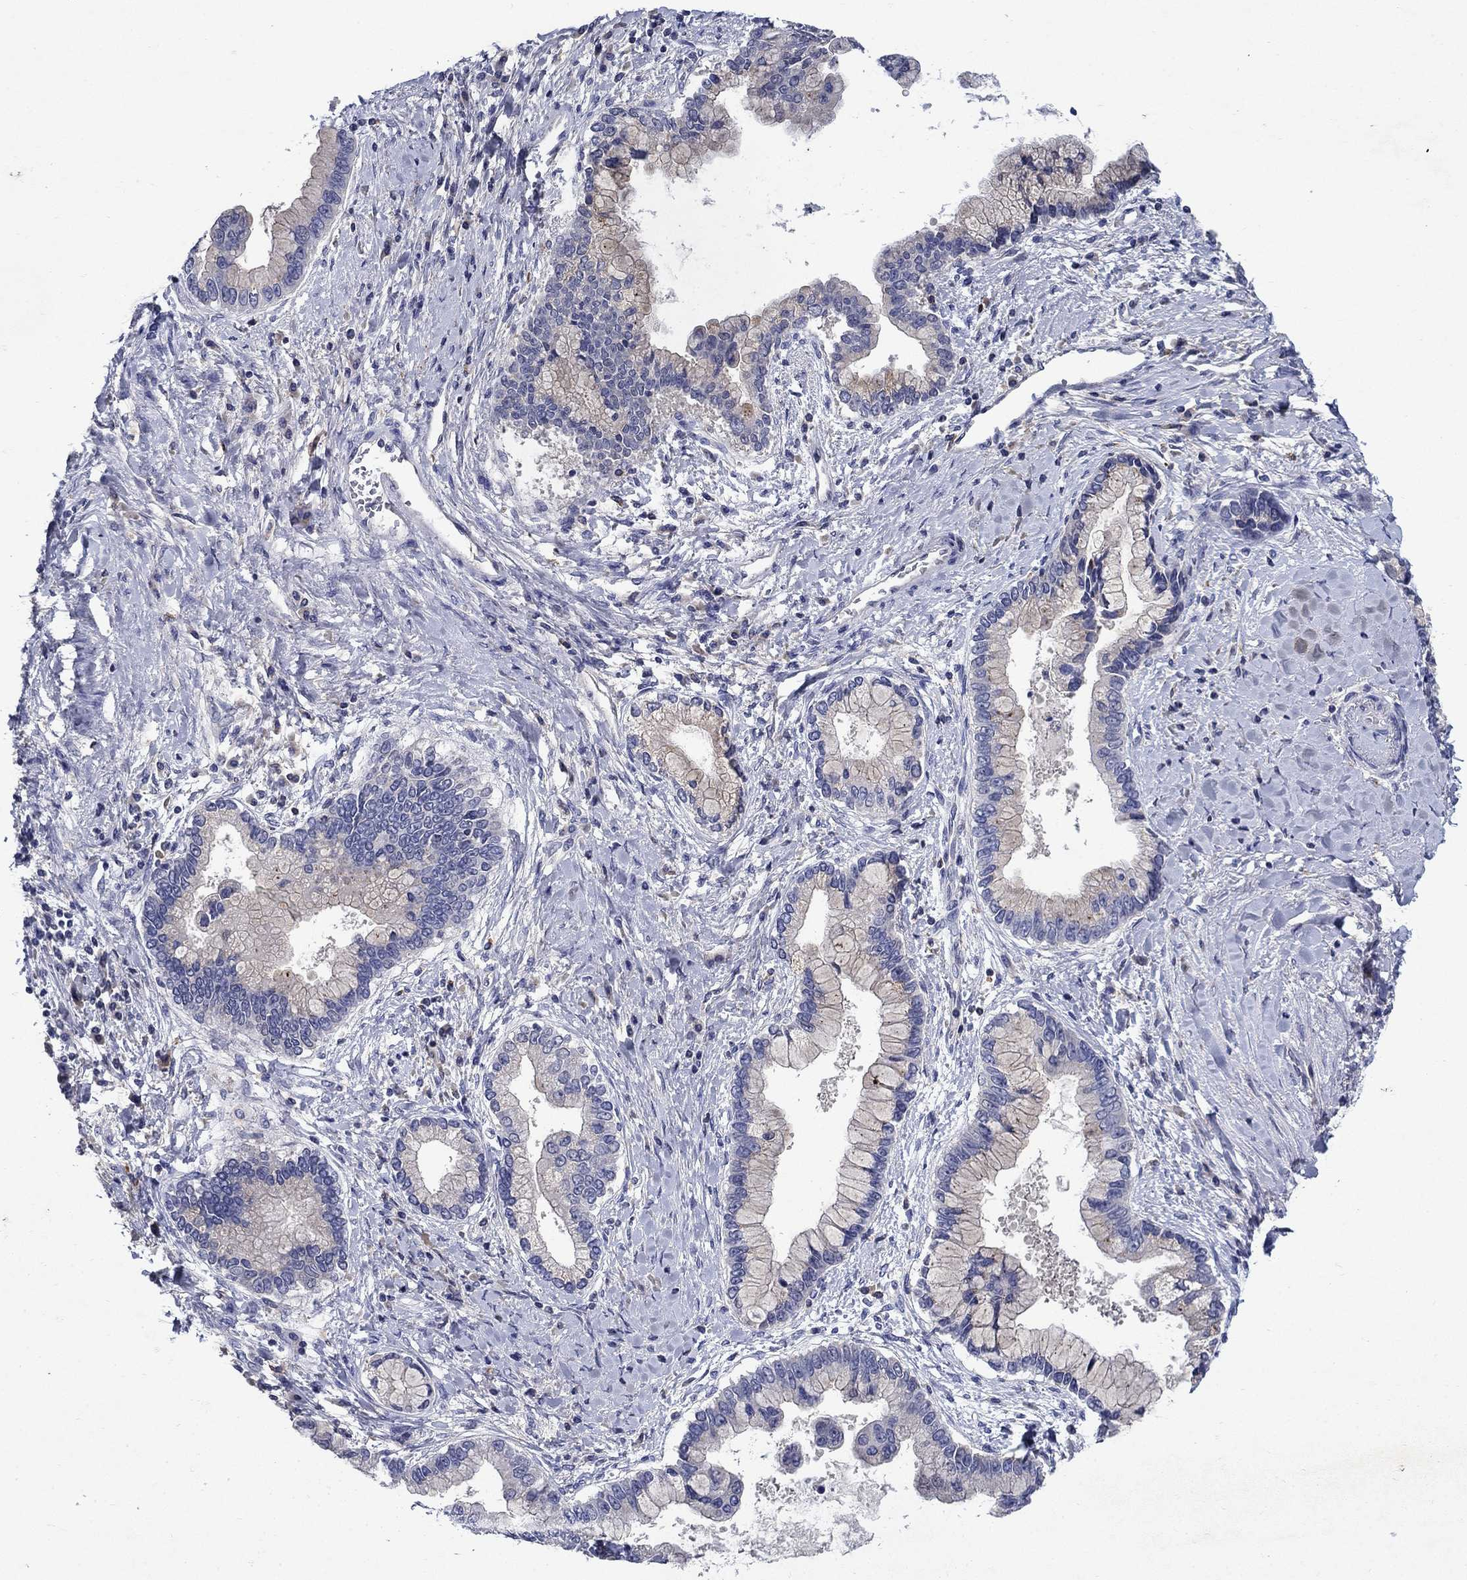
{"staining": {"intensity": "negative", "quantity": "none", "location": "none"}, "tissue": "liver cancer", "cell_type": "Tumor cells", "image_type": "cancer", "snomed": [{"axis": "morphology", "description": "Cholangiocarcinoma"}, {"axis": "topography", "description": "Liver"}], "caption": "This is an immunohistochemistry photomicrograph of human liver cancer (cholangiocarcinoma). There is no positivity in tumor cells.", "gene": "STAB2", "patient": {"sex": "male", "age": 50}}